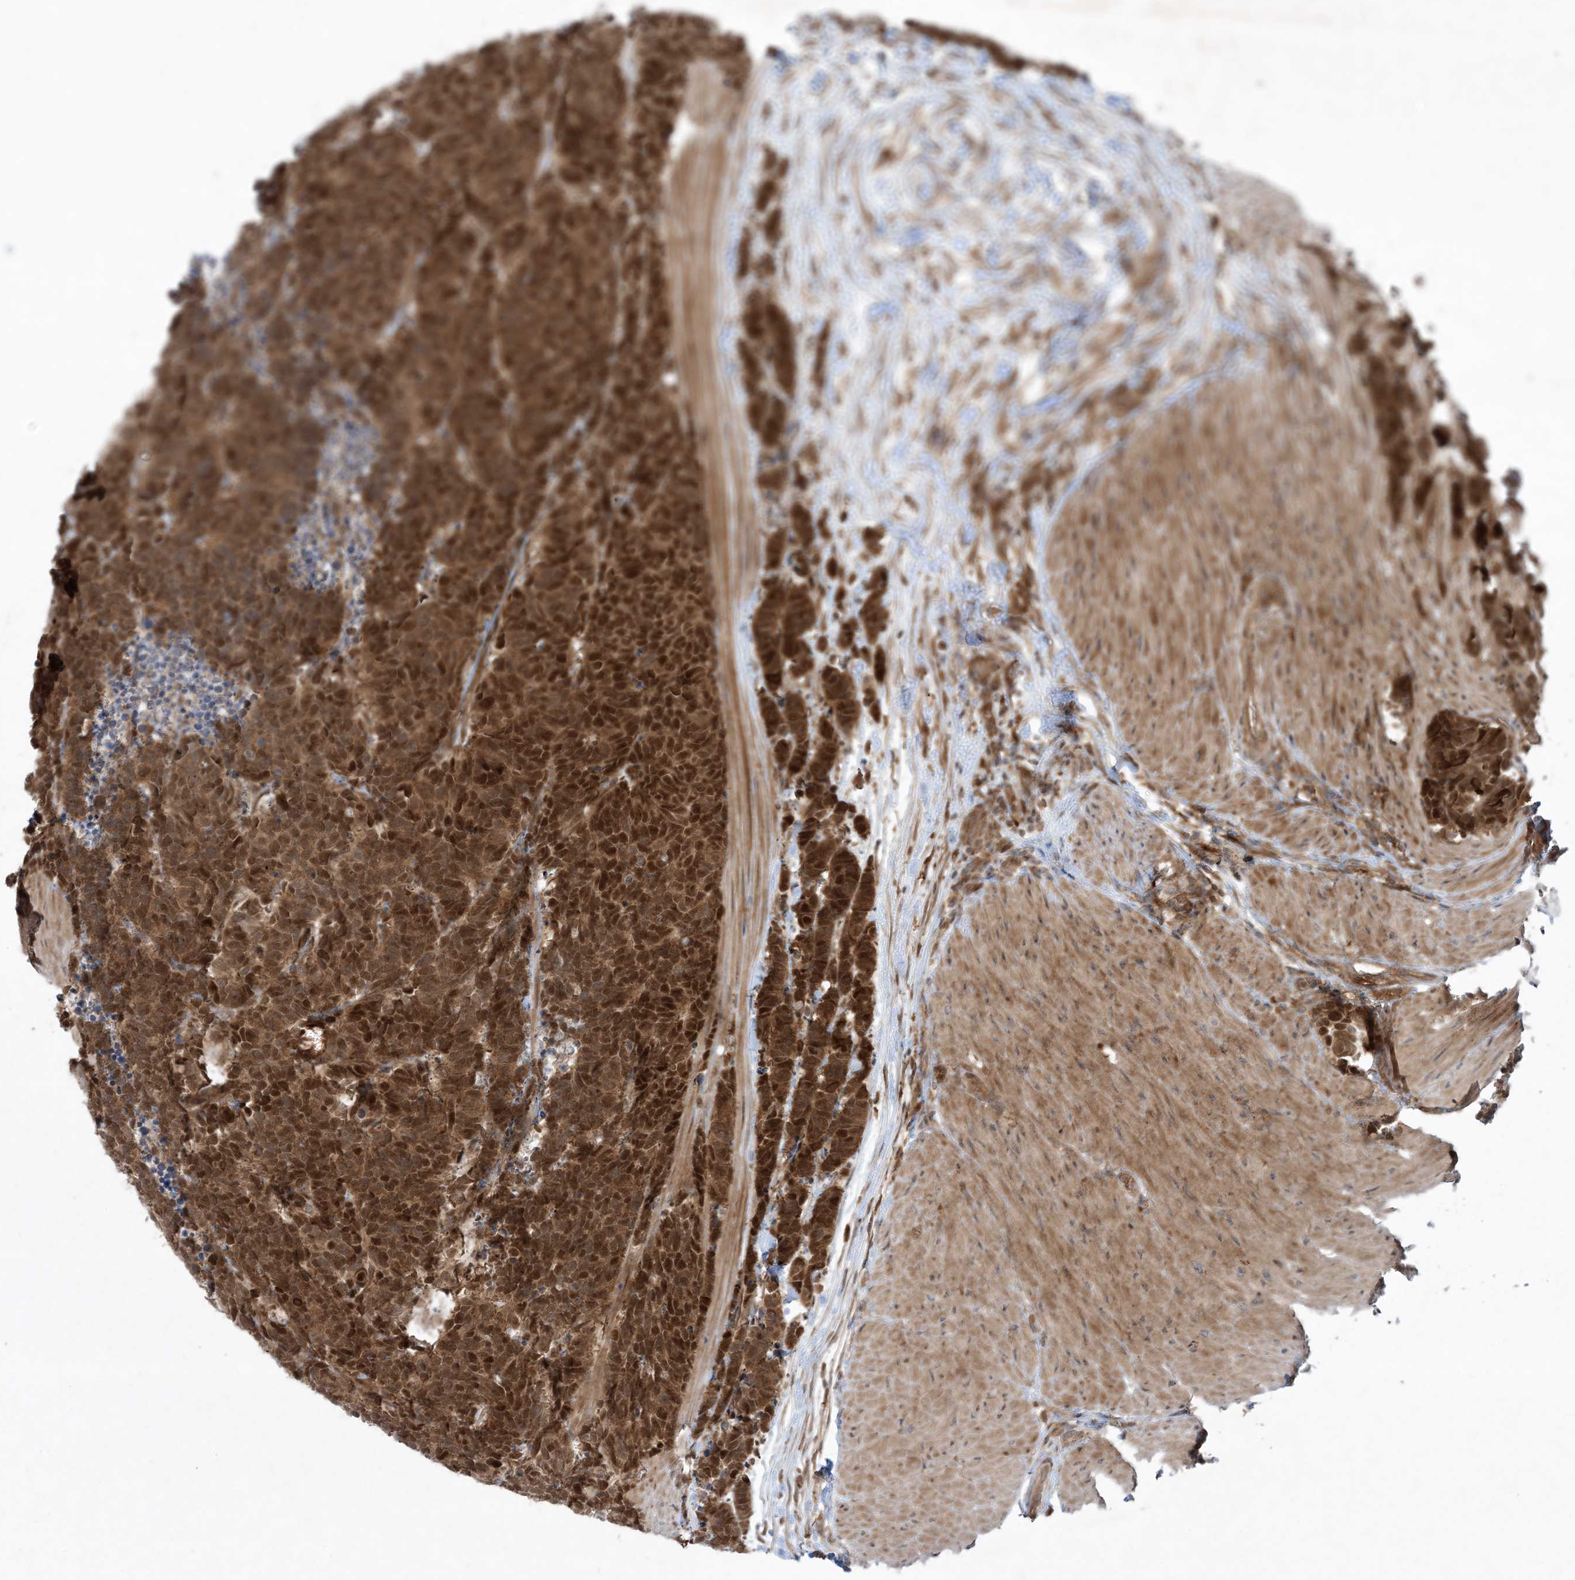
{"staining": {"intensity": "moderate", "quantity": ">75%", "location": "cytoplasmic/membranous,nuclear"}, "tissue": "carcinoid", "cell_type": "Tumor cells", "image_type": "cancer", "snomed": [{"axis": "morphology", "description": "Carcinoma, NOS"}, {"axis": "morphology", "description": "Carcinoid, malignant, NOS"}, {"axis": "topography", "description": "Urinary bladder"}], "caption": "The photomicrograph reveals staining of carcinoid (malignant), revealing moderate cytoplasmic/membranous and nuclear protein positivity (brown color) within tumor cells.", "gene": "STAM2", "patient": {"sex": "male", "age": 57}}